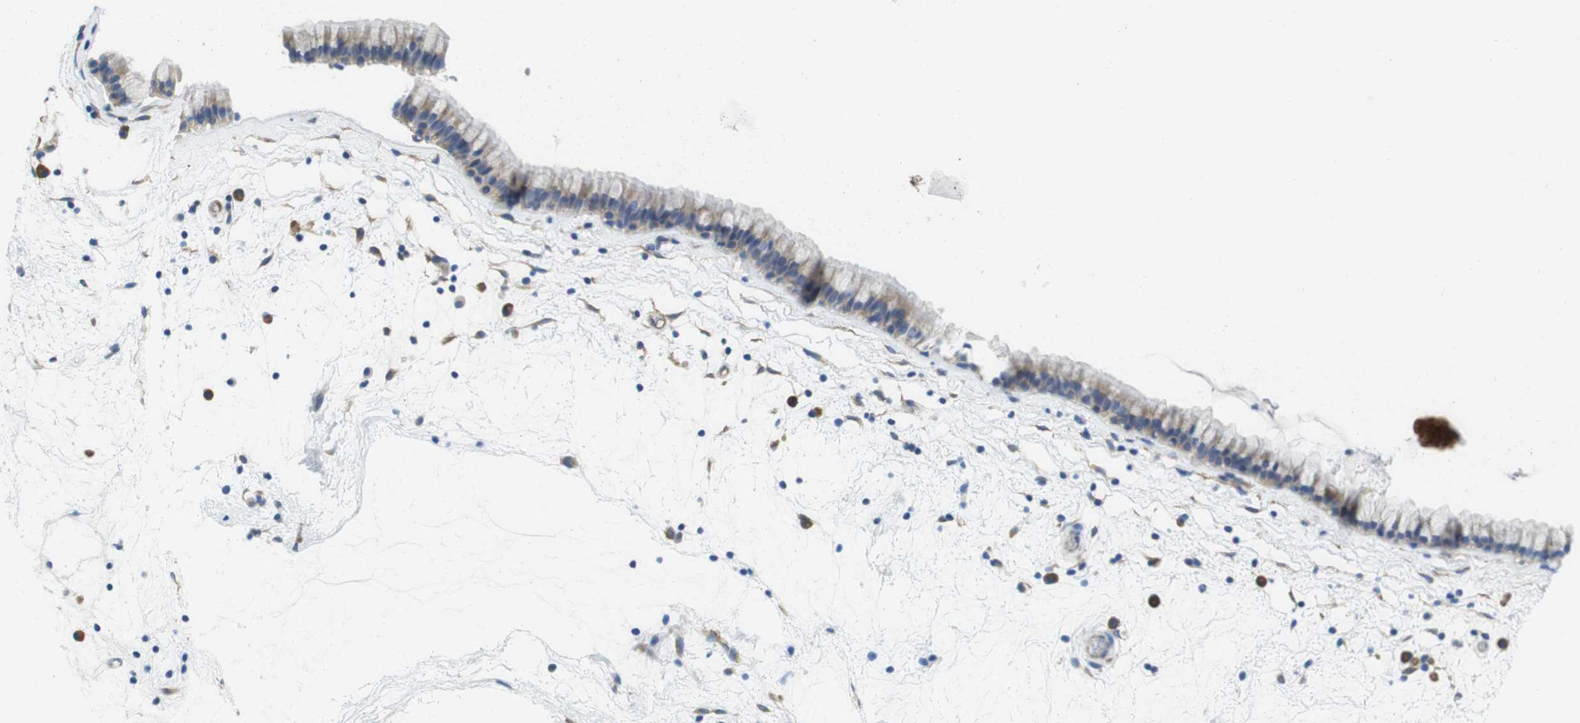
{"staining": {"intensity": "weak", "quantity": ">75%", "location": "cytoplasmic/membranous"}, "tissue": "nasopharynx", "cell_type": "Respiratory epithelial cells", "image_type": "normal", "snomed": [{"axis": "morphology", "description": "Normal tissue, NOS"}, {"axis": "morphology", "description": "Inflammation, NOS"}, {"axis": "topography", "description": "Nasopharynx"}], "caption": "Approximately >75% of respiratory epithelial cells in benign nasopharynx exhibit weak cytoplasmic/membranous protein staining as visualized by brown immunohistochemical staining.", "gene": "TMEM234", "patient": {"sex": "male", "age": 48}}